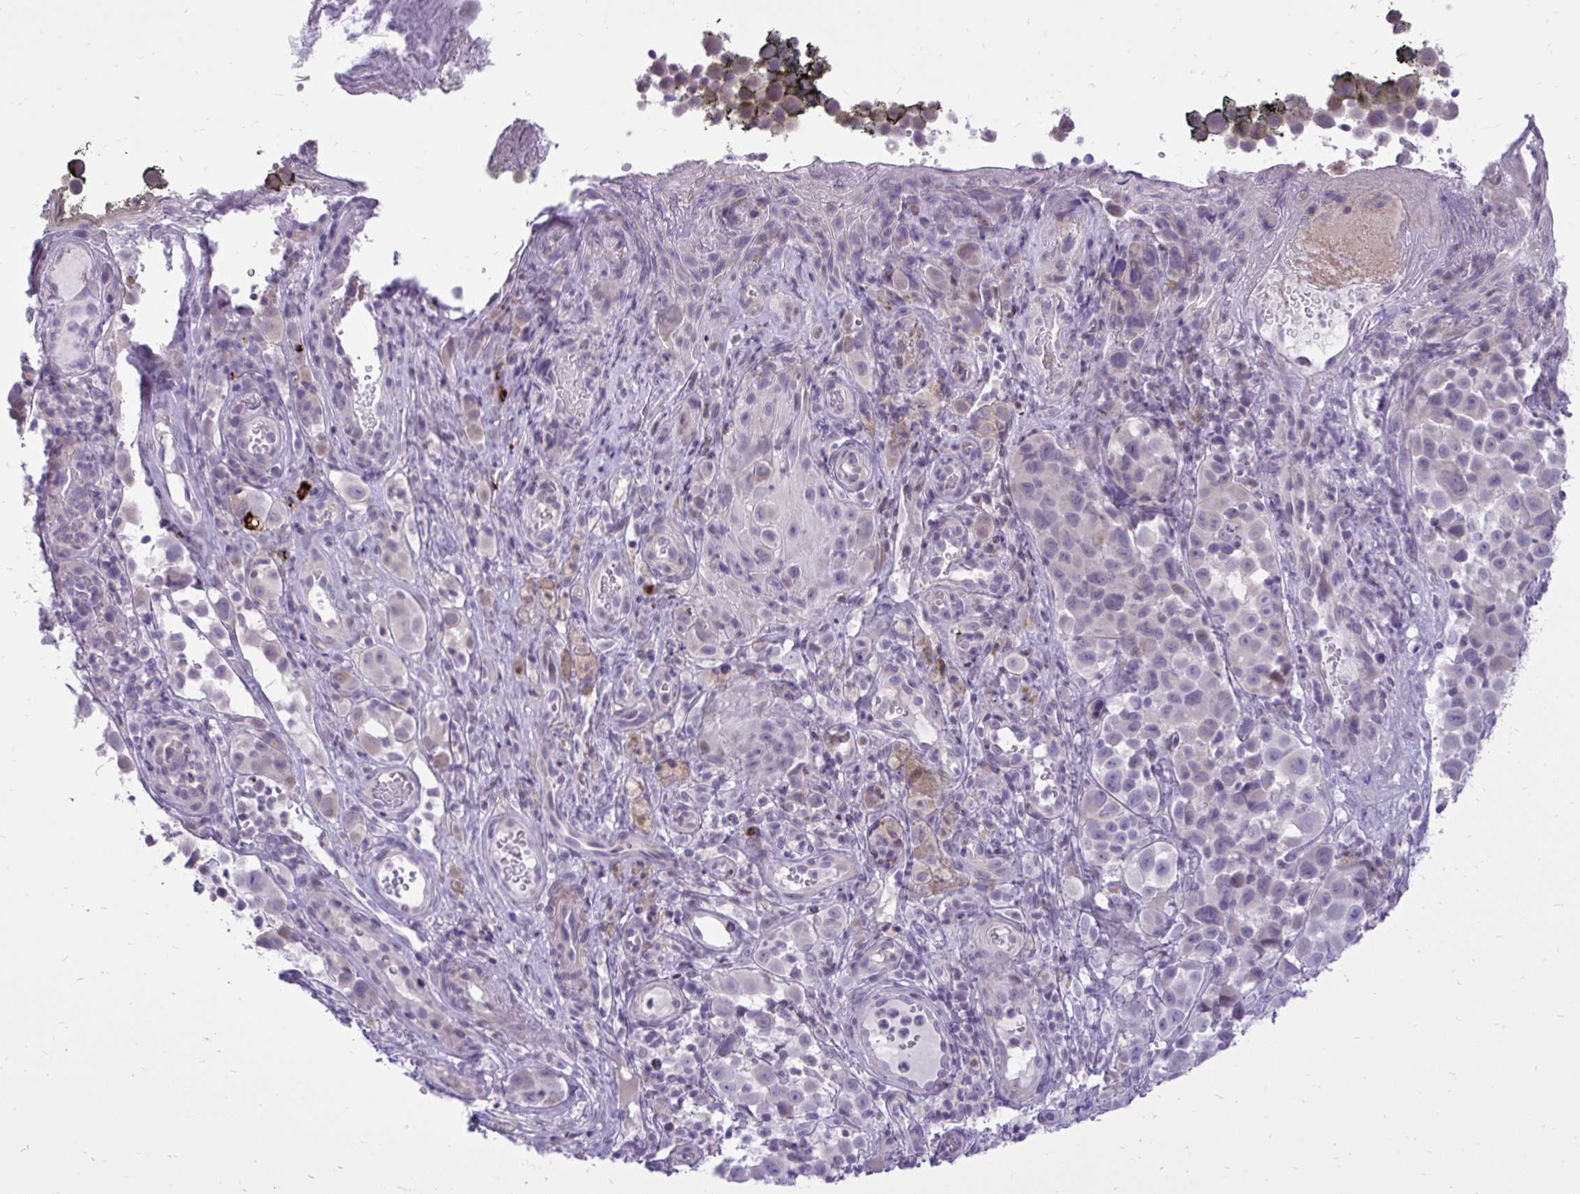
{"staining": {"intensity": "negative", "quantity": "none", "location": "none"}, "tissue": "melanoma", "cell_type": "Tumor cells", "image_type": "cancer", "snomed": [{"axis": "morphology", "description": "Malignant melanoma, NOS"}, {"axis": "topography", "description": "Skin"}], "caption": "Tumor cells are negative for protein expression in human melanoma. (DAB immunohistochemistry, high magnification).", "gene": "SPAG1", "patient": {"sex": "male", "age": 64}}